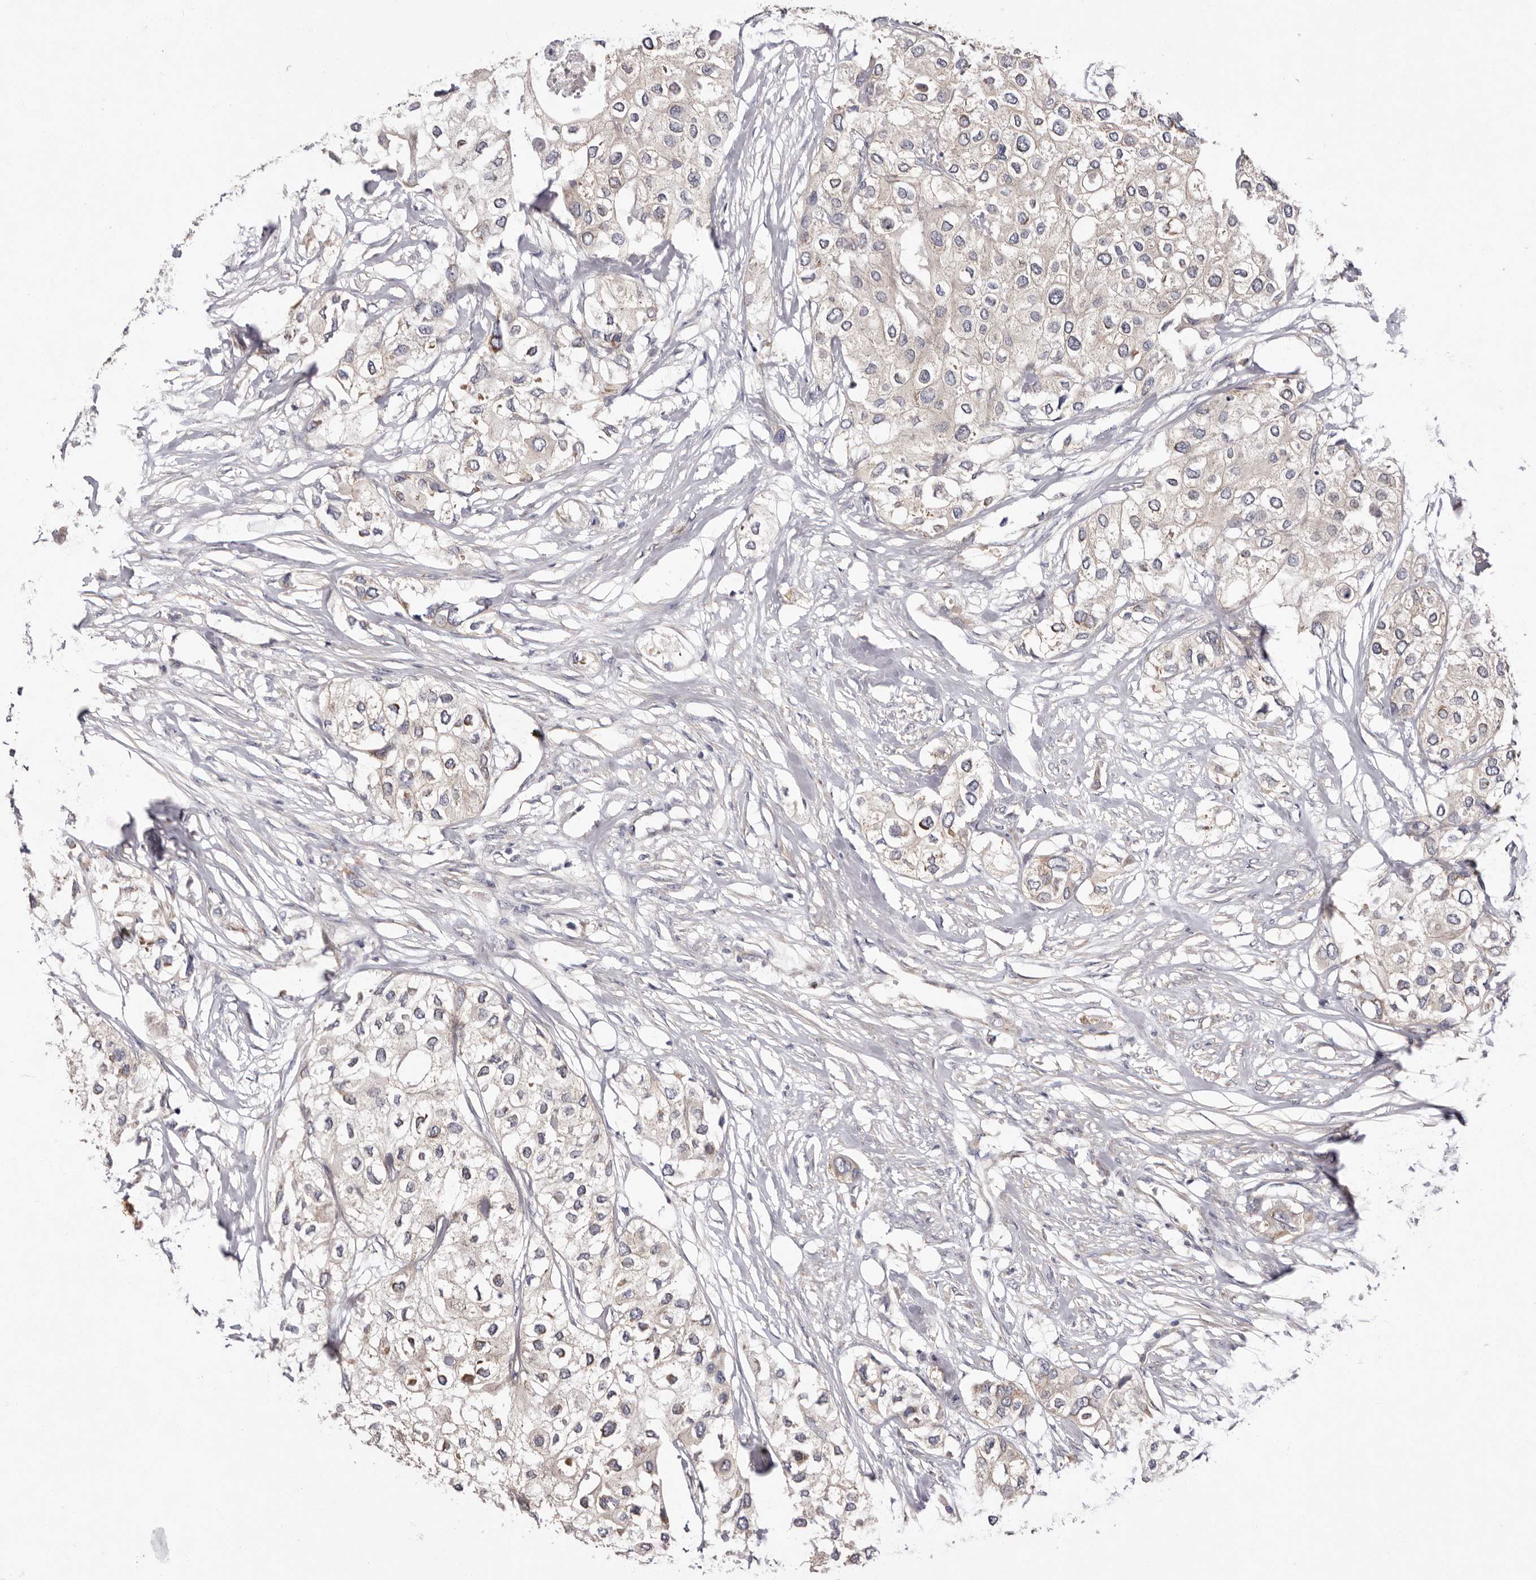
{"staining": {"intensity": "weak", "quantity": "<25%", "location": "cytoplasmic/membranous"}, "tissue": "urothelial cancer", "cell_type": "Tumor cells", "image_type": "cancer", "snomed": [{"axis": "morphology", "description": "Urothelial carcinoma, High grade"}, {"axis": "topography", "description": "Urinary bladder"}], "caption": "DAB immunohistochemical staining of human high-grade urothelial carcinoma displays no significant staining in tumor cells.", "gene": "FAM167B", "patient": {"sex": "male", "age": 64}}